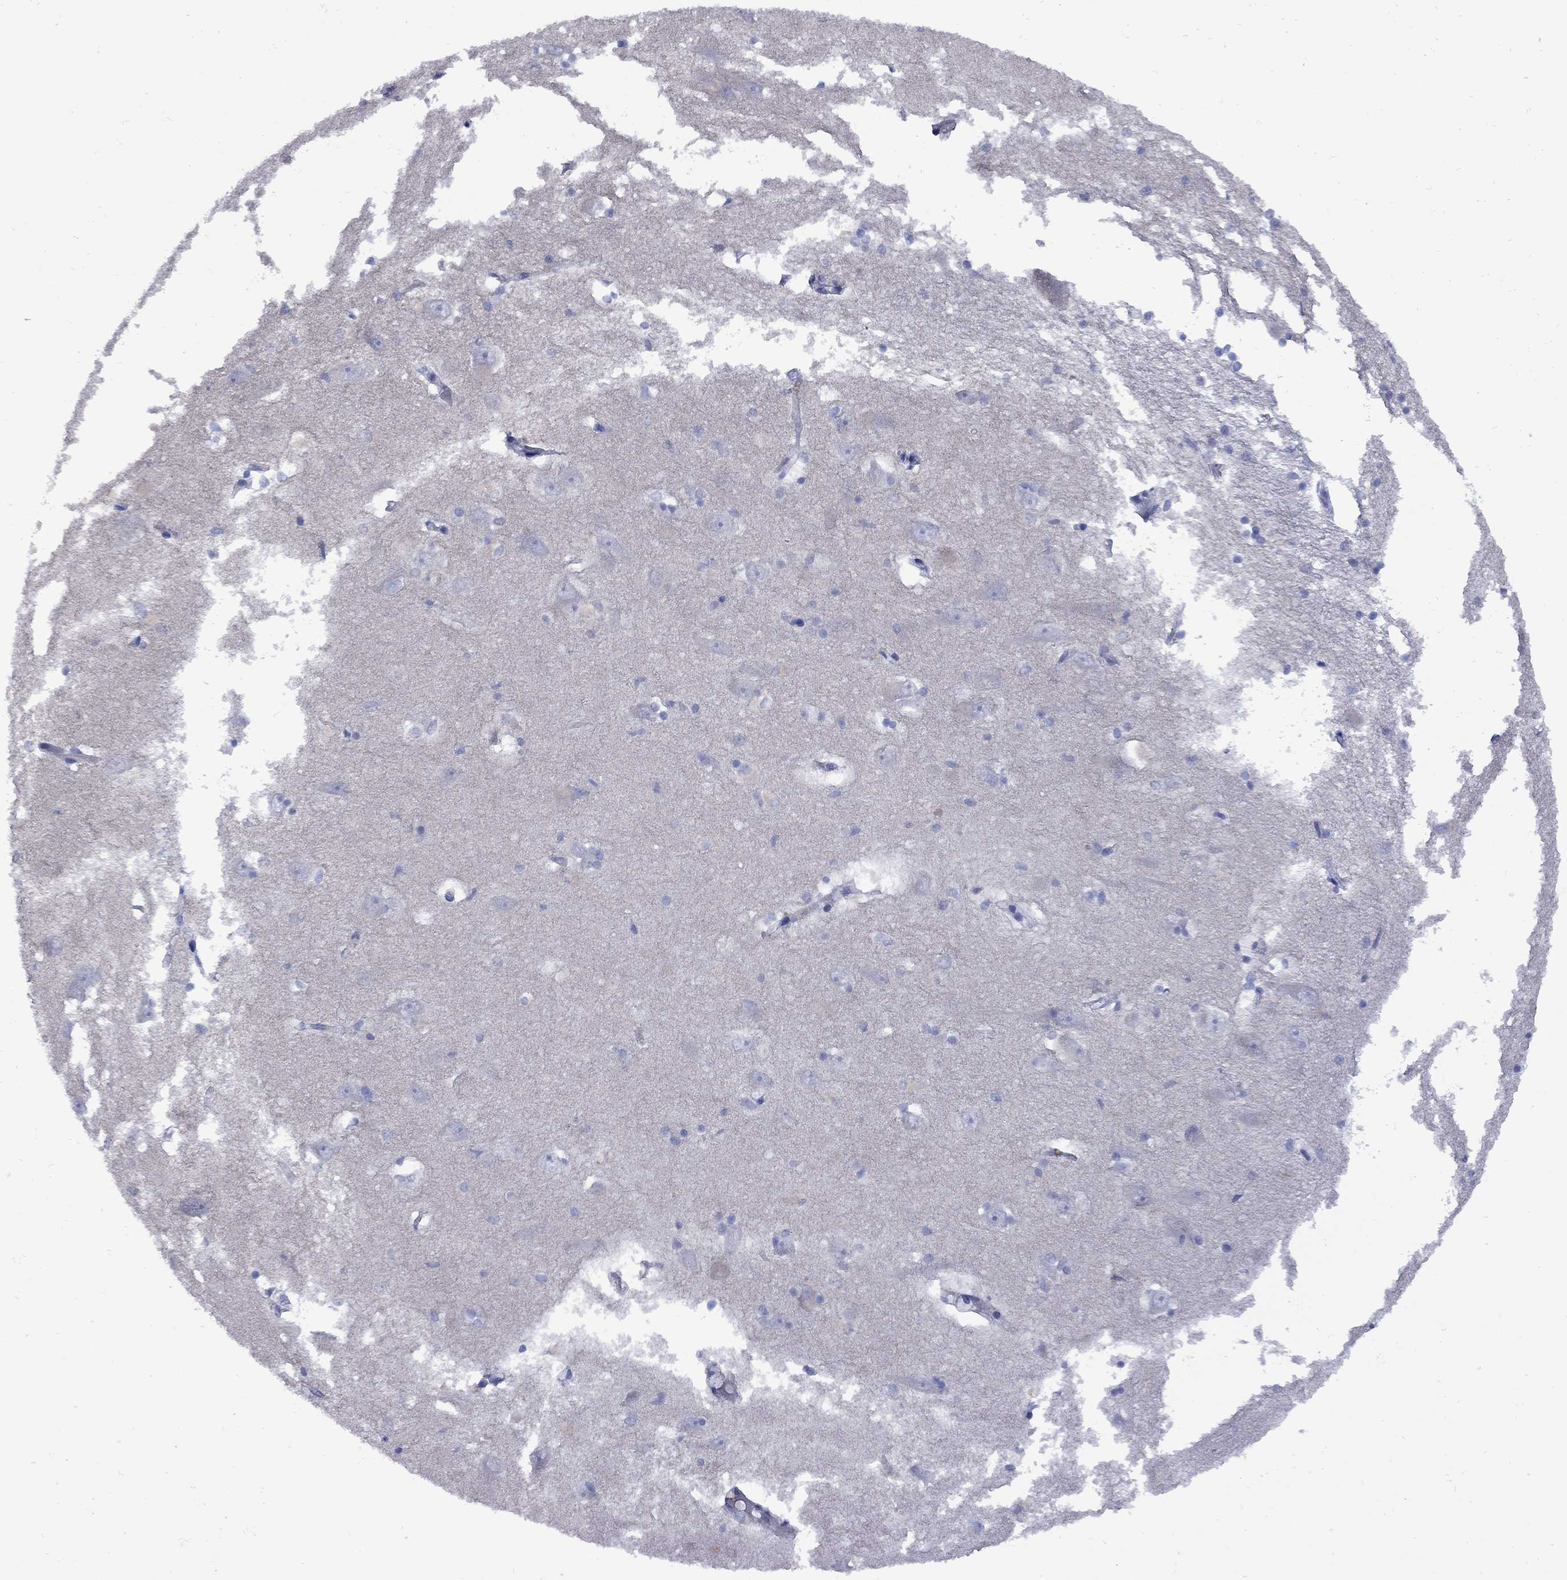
{"staining": {"intensity": "negative", "quantity": "none", "location": "none"}, "tissue": "hippocampus", "cell_type": "Glial cells", "image_type": "normal", "snomed": [{"axis": "morphology", "description": "Normal tissue, NOS"}, {"axis": "topography", "description": "Lateral ventricle wall"}, {"axis": "topography", "description": "Hippocampus"}], "caption": "A high-resolution micrograph shows immunohistochemistry (IHC) staining of normal hippocampus, which shows no significant expression in glial cells.", "gene": "SESTD1", "patient": {"sex": "female", "age": 63}}